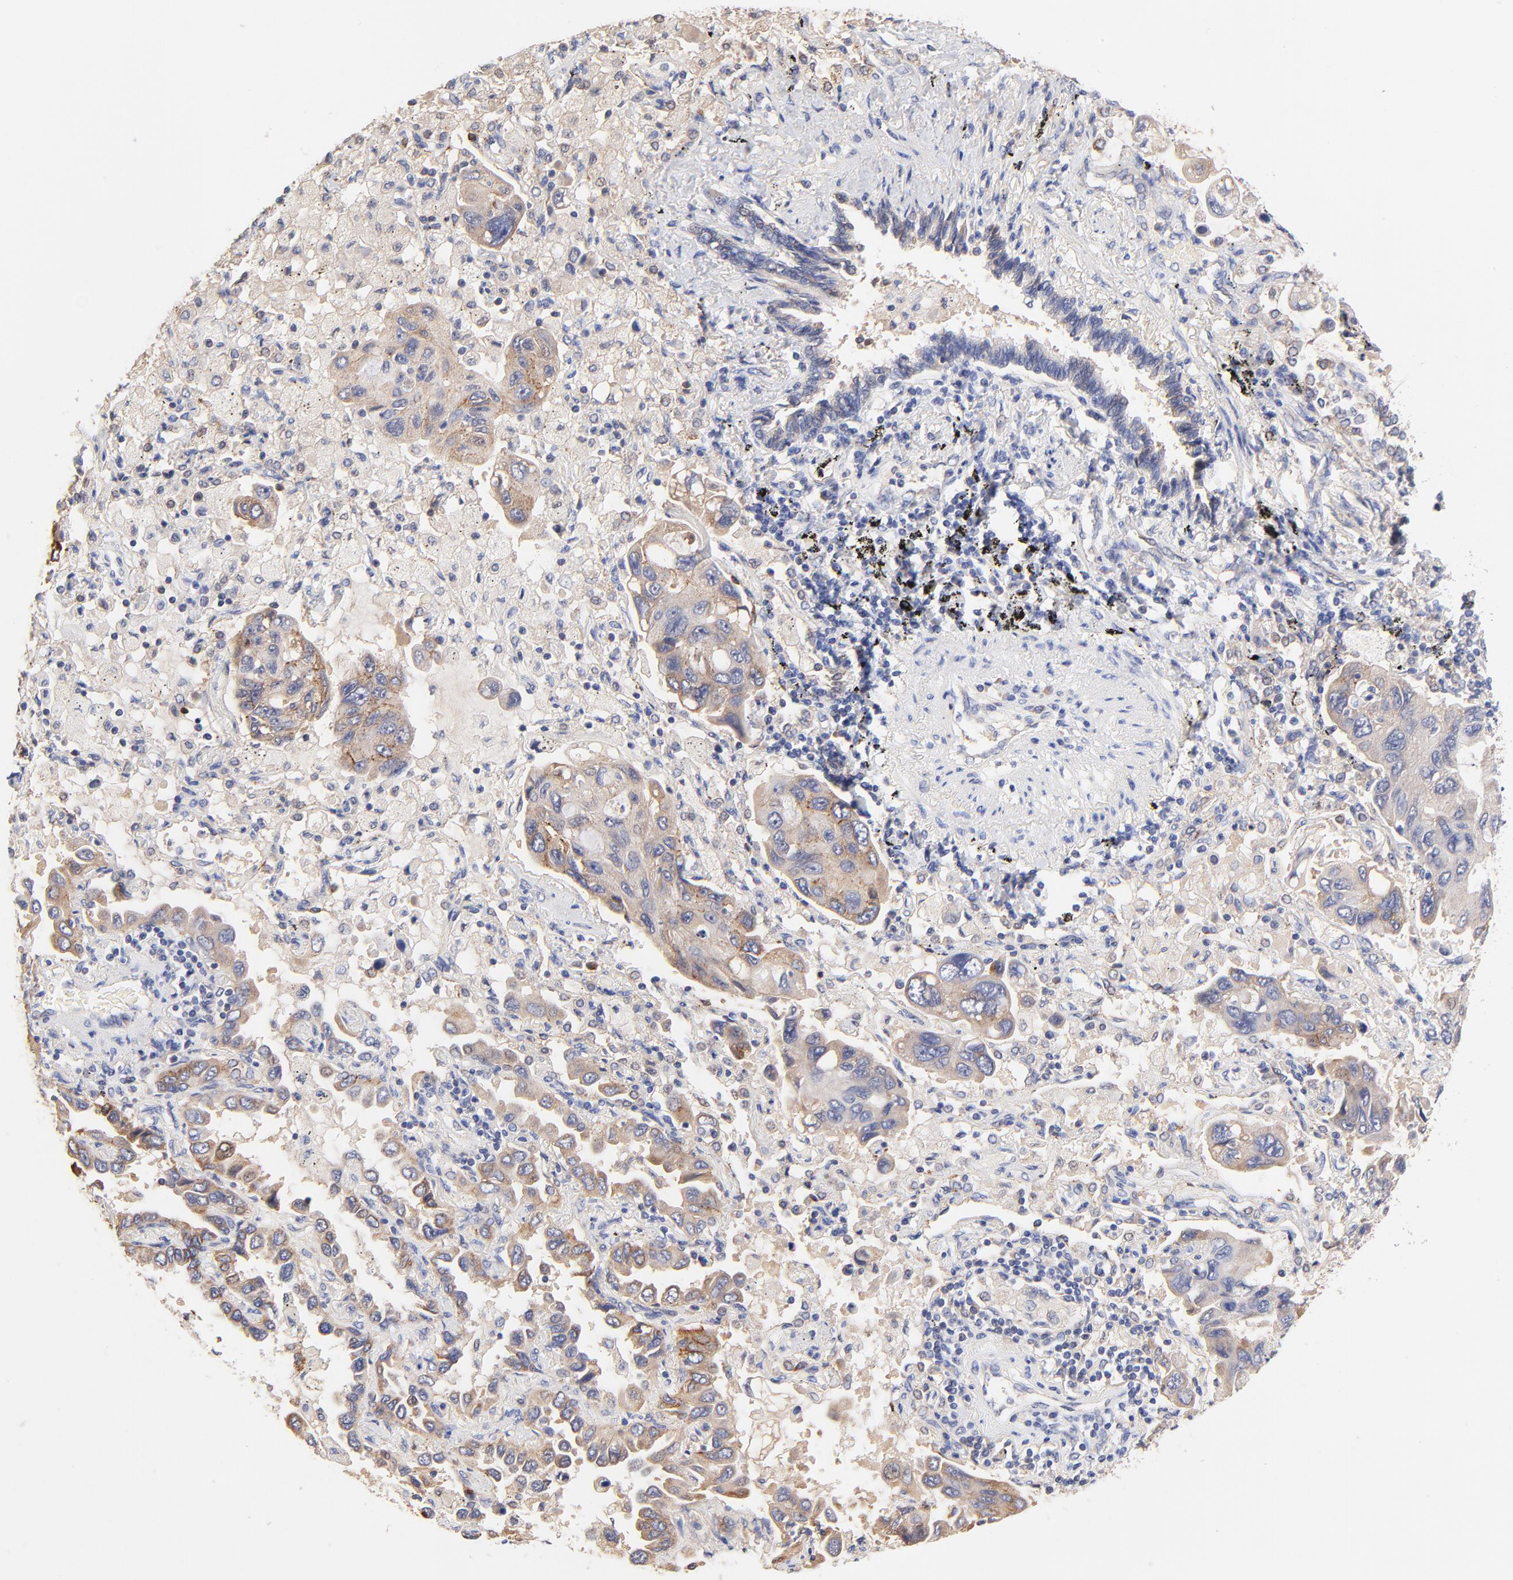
{"staining": {"intensity": "moderate", "quantity": ">75%", "location": "cytoplasmic/membranous"}, "tissue": "lung cancer", "cell_type": "Tumor cells", "image_type": "cancer", "snomed": [{"axis": "morphology", "description": "Adenocarcinoma, NOS"}, {"axis": "topography", "description": "Lung"}], "caption": "Tumor cells reveal medium levels of moderate cytoplasmic/membranous expression in approximately >75% of cells in human lung adenocarcinoma. (Stains: DAB (3,3'-diaminobenzidine) in brown, nuclei in blue, Microscopy: brightfield microscopy at high magnification).", "gene": "PTK7", "patient": {"sex": "male", "age": 64}}